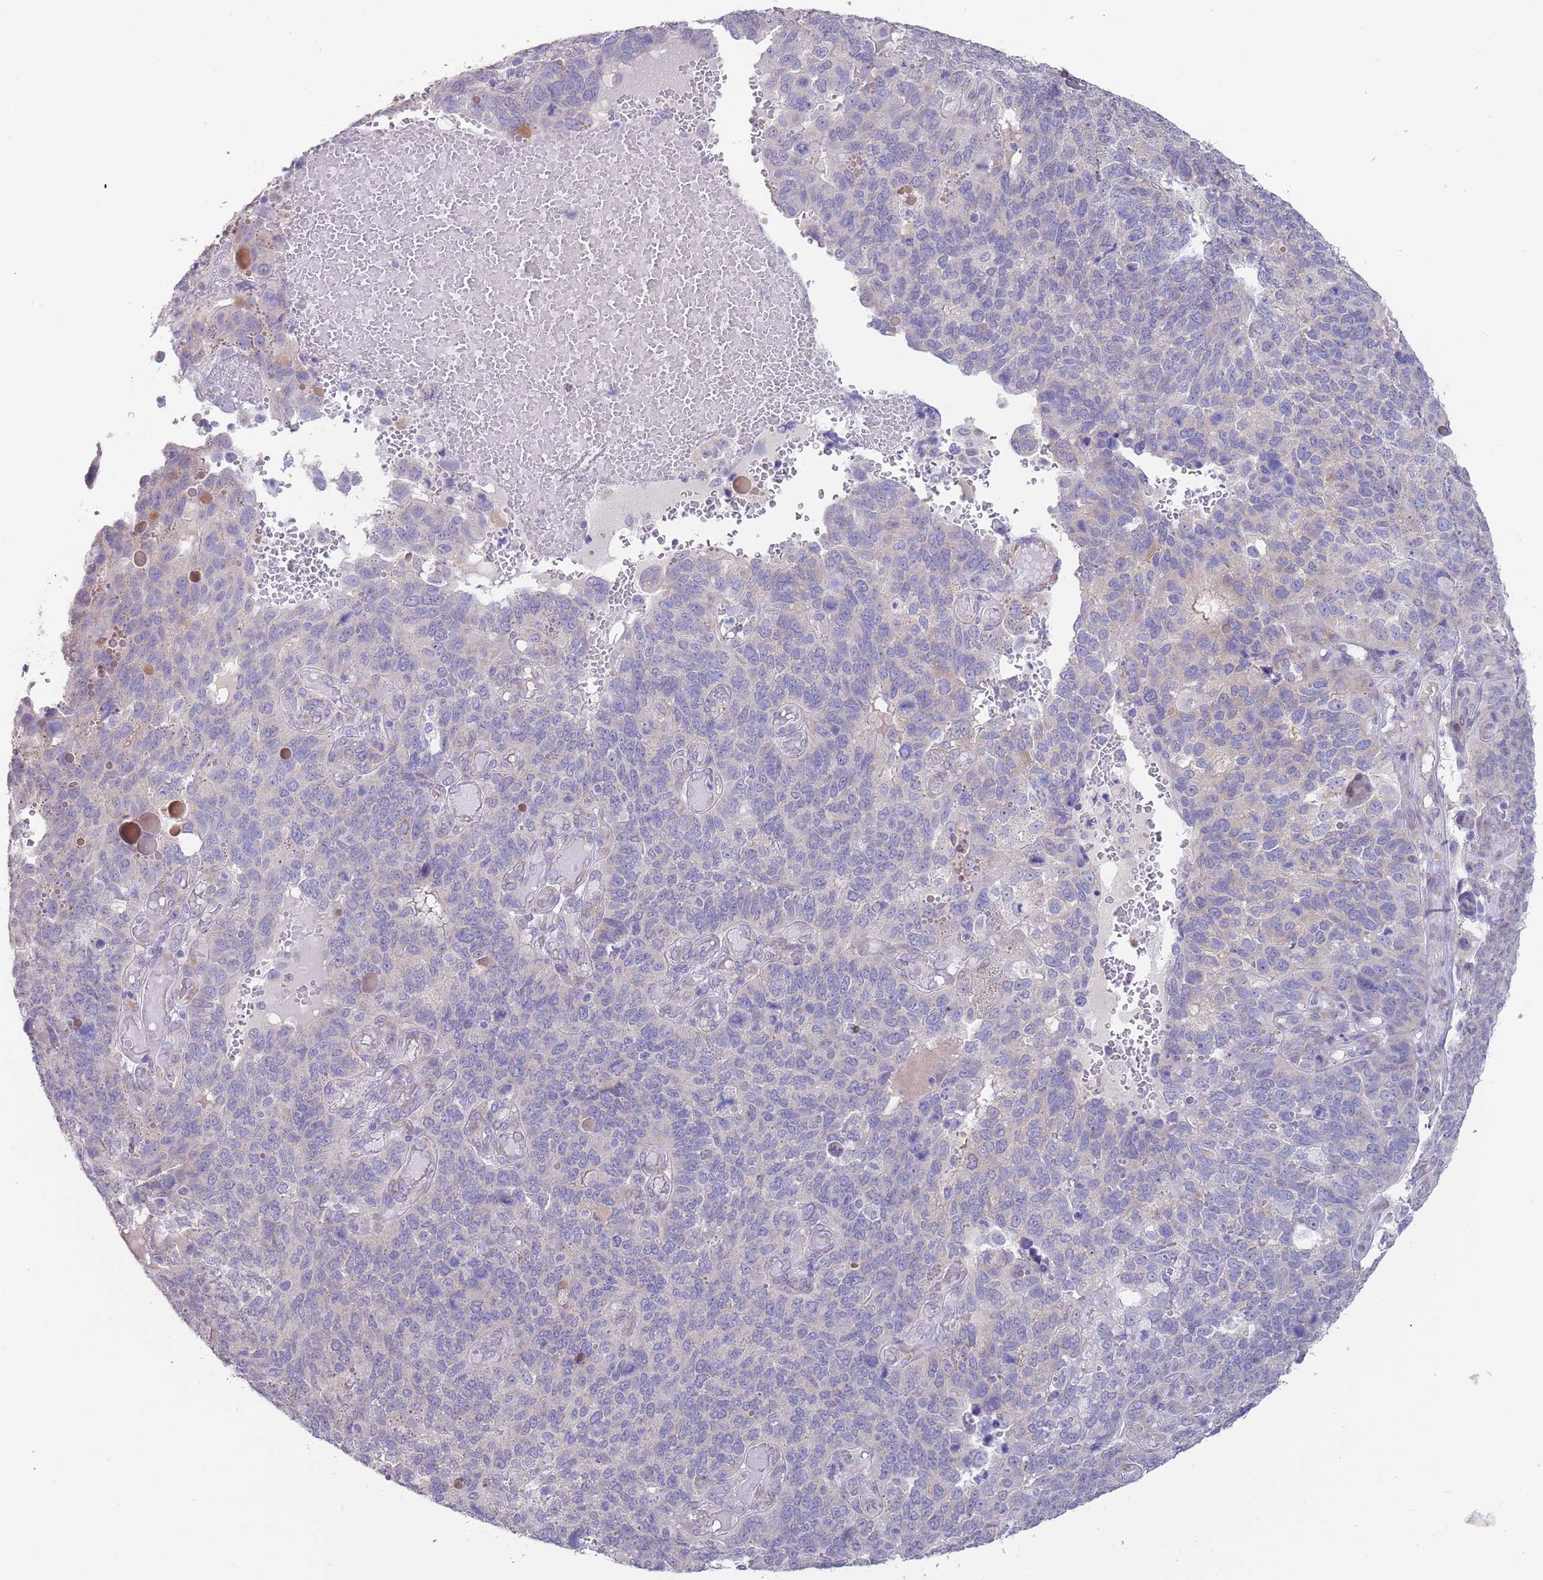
{"staining": {"intensity": "negative", "quantity": "none", "location": "none"}, "tissue": "endometrial cancer", "cell_type": "Tumor cells", "image_type": "cancer", "snomed": [{"axis": "morphology", "description": "Adenocarcinoma, NOS"}, {"axis": "topography", "description": "Endometrium"}], "caption": "High magnification brightfield microscopy of endometrial cancer stained with DAB (3,3'-diaminobenzidine) (brown) and counterstained with hematoxylin (blue): tumor cells show no significant staining. (Immunohistochemistry, brightfield microscopy, high magnification).", "gene": "TNRC6C", "patient": {"sex": "female", "age": 66}}